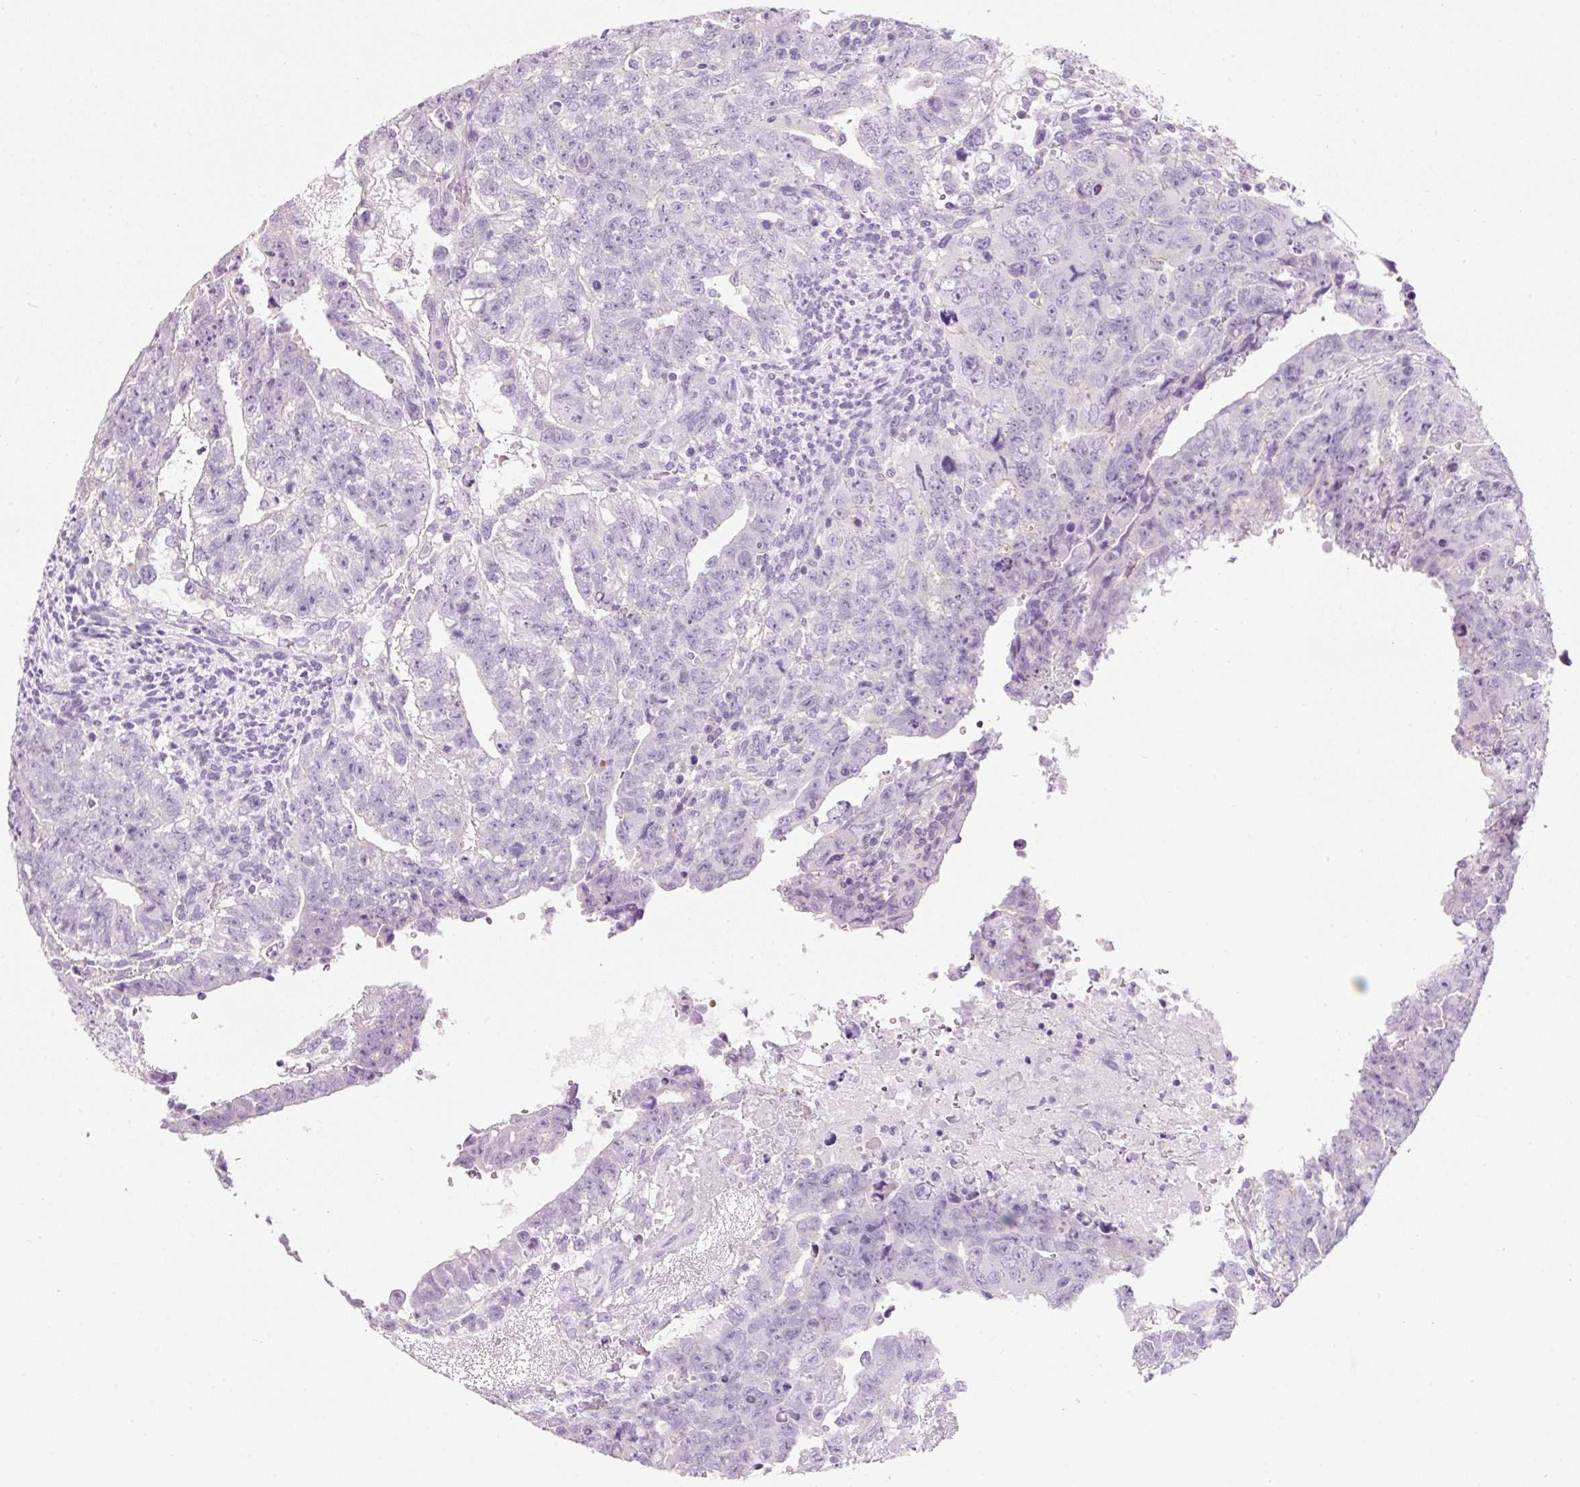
{"staining": {"intensity": "negative", "quantity": "none", "location": "none"}, "tissue": "testis cancer", "cell_type": "Tumor cells", "image_type": "cancer", "snomed": [{"axis": "morphology", "description": "Carcinoma, Embryonal, NOS"}, {"axis": "topography", "description": "Testis"}], "caption": "This is an immunohistochemistry micrograph of testis embryonal carcinoma. There is no expression in tumor cells.", "gene": "CMA1", "patient": {"sex": "male", "age": 24}}